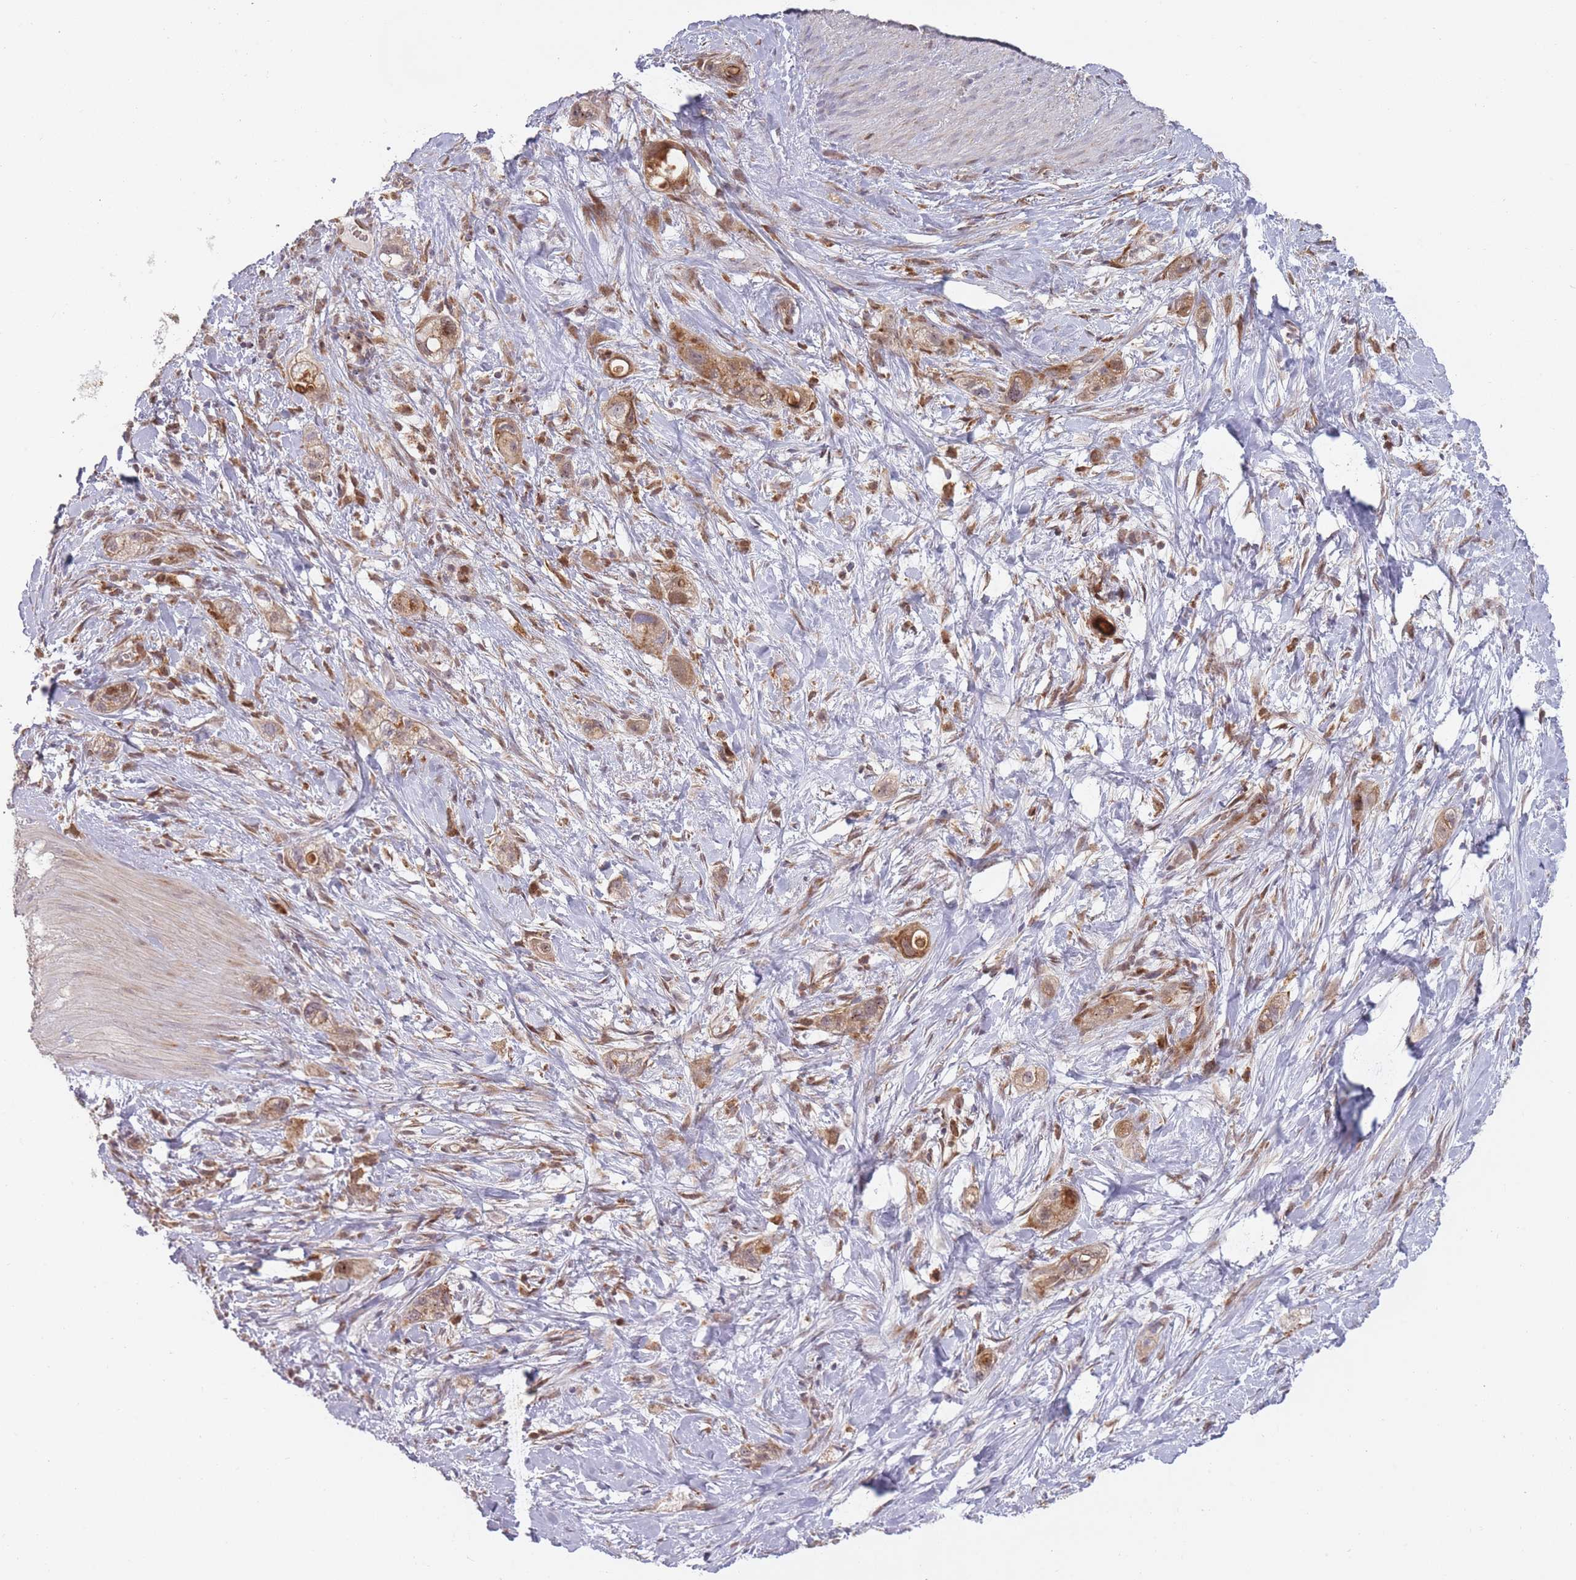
{"staining": {"intensity": "moderate", "quantity": ">75%", "location": "cytoplasmic/membranous"}, "tissue": "stomach cancer", "cell_type": "Tumor cells", "image_type": "cancer", "snomed": [{"axis": "morphology", "description": "Adenocarcinoma, NOS"}, {"axis": "topography", "description": "Stomach"}, {"axis": "topography", "description": "Stomach, lower"}], "caption": "Protein expression analysis of stomach adenocarcinoma displays moderate cytoplasmic/membranous positivity in about >75% of tumor cells.", "gene": "LGALS9", "patient": {"sex": "female", "age": 48}}